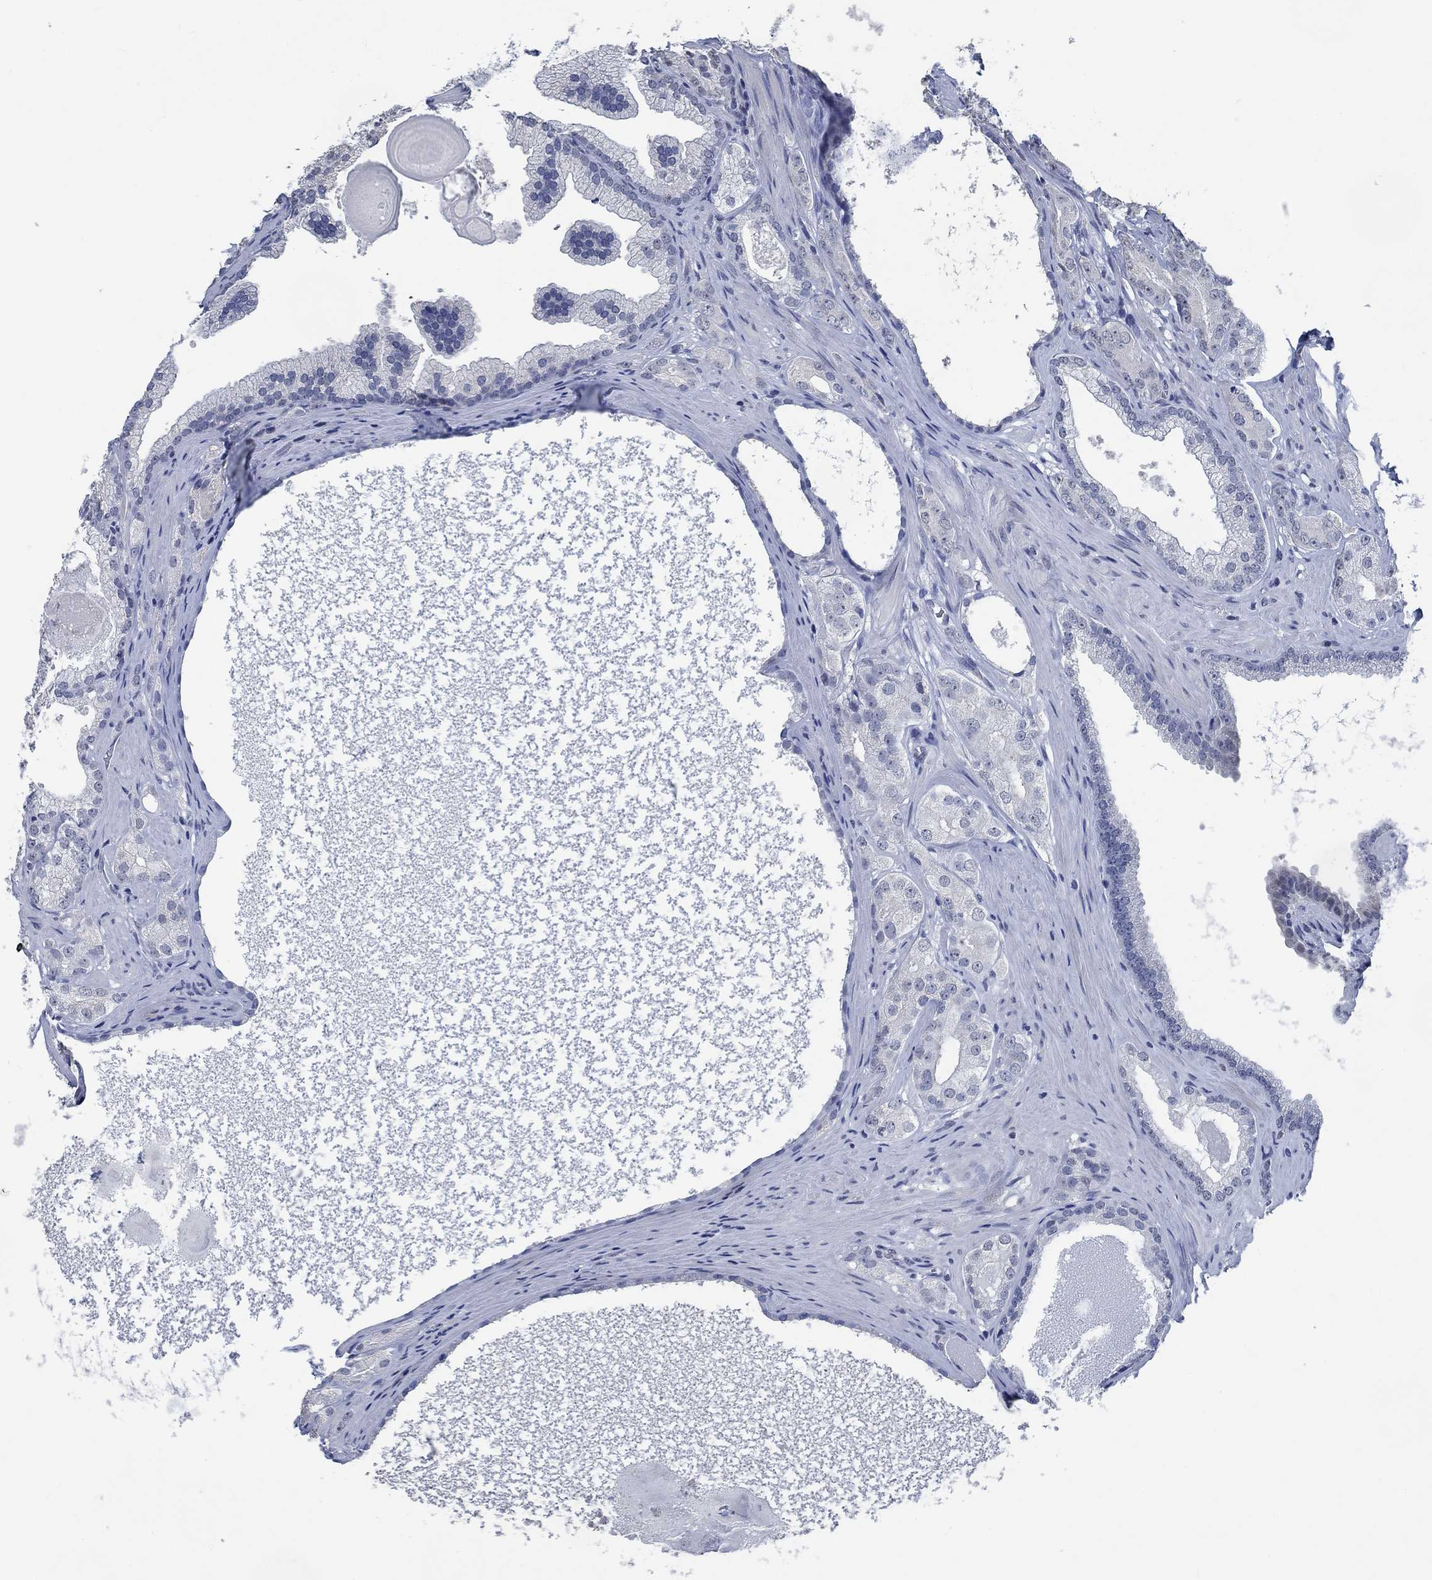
{"staining": {"intensity": "negative", "quantity": "none", "location": "none"}, "tissue": "prostate cancer", "cell_type": "Tumor cells", "image_type": "cancer", "snomed": [{"axis": "morphology", "description": "Adenocarcinoma, High grade"}, {"axis": "topography", "description": "Prostate and seminal vesicle, NOS"}], "caption": "Immunohistochemistry of human prostate cancer exhibits no positivity in tumor cells. (DAB (3,3'-diaminobenzidine) immunohistochemistry (IHC) visualized using brightfield microscopy, high magnification).", "gene": "OBSCN", "patient": {"sex": "male", "age": 62}}